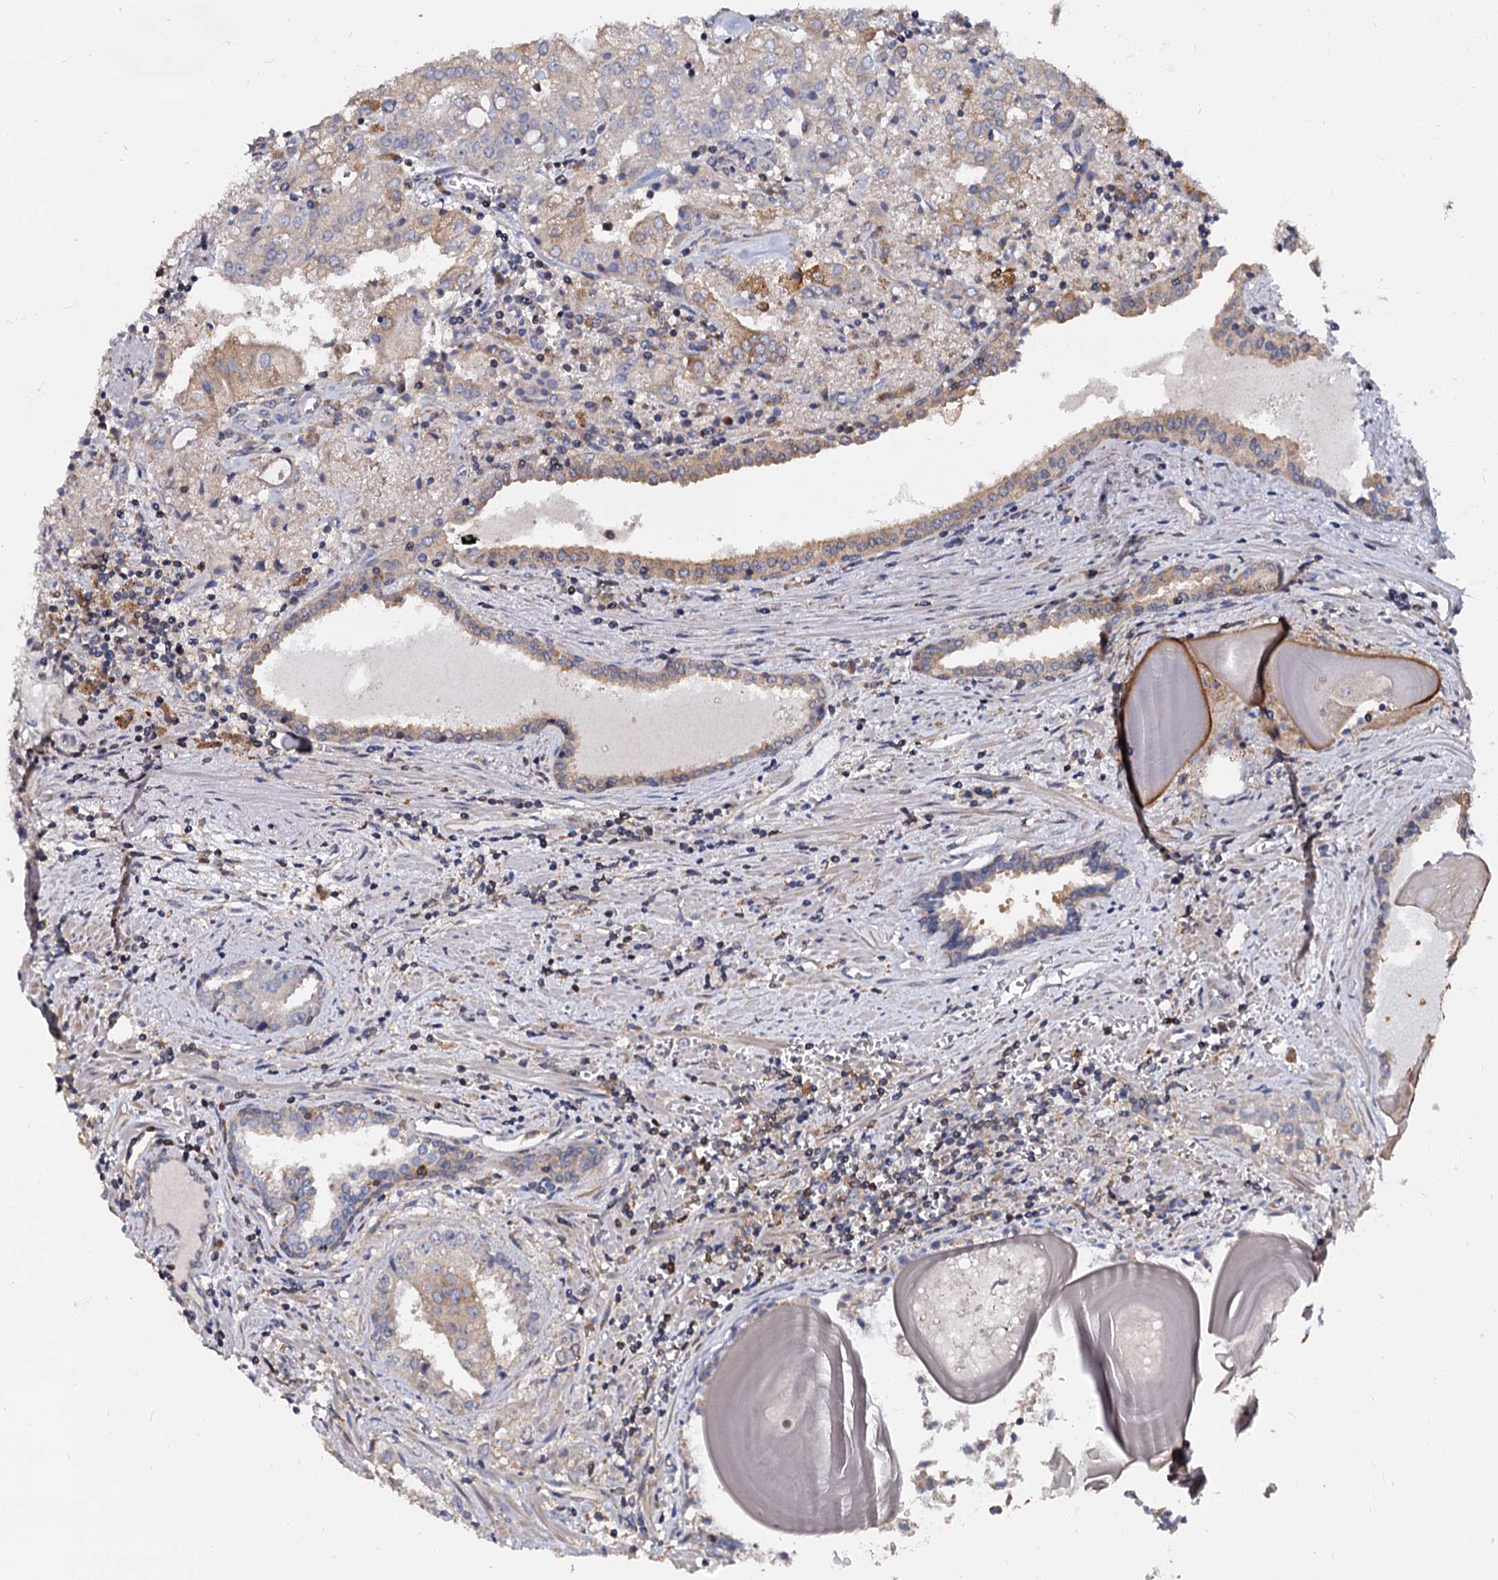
{"staining": {"intensity": "weak", "quantity": "<25%", "location": "cytoplasmic/membranous"}, "tissue": "prostate cancer", "cell_type": "Tumor cells", "image_type": "cancer", "snomed": [{"axis": "morphology", "description": "Adenocarcinoma, High grade"}, {"axis": "topography", "description": "Prostate"}], "caption": "Photomicrograph shows no significant protein staining in tumor cells of adenocarcinoma (high-grade) (prostate).", "gene": "ANKRD13A", "patient": {"sex": "male", "age": 68}}